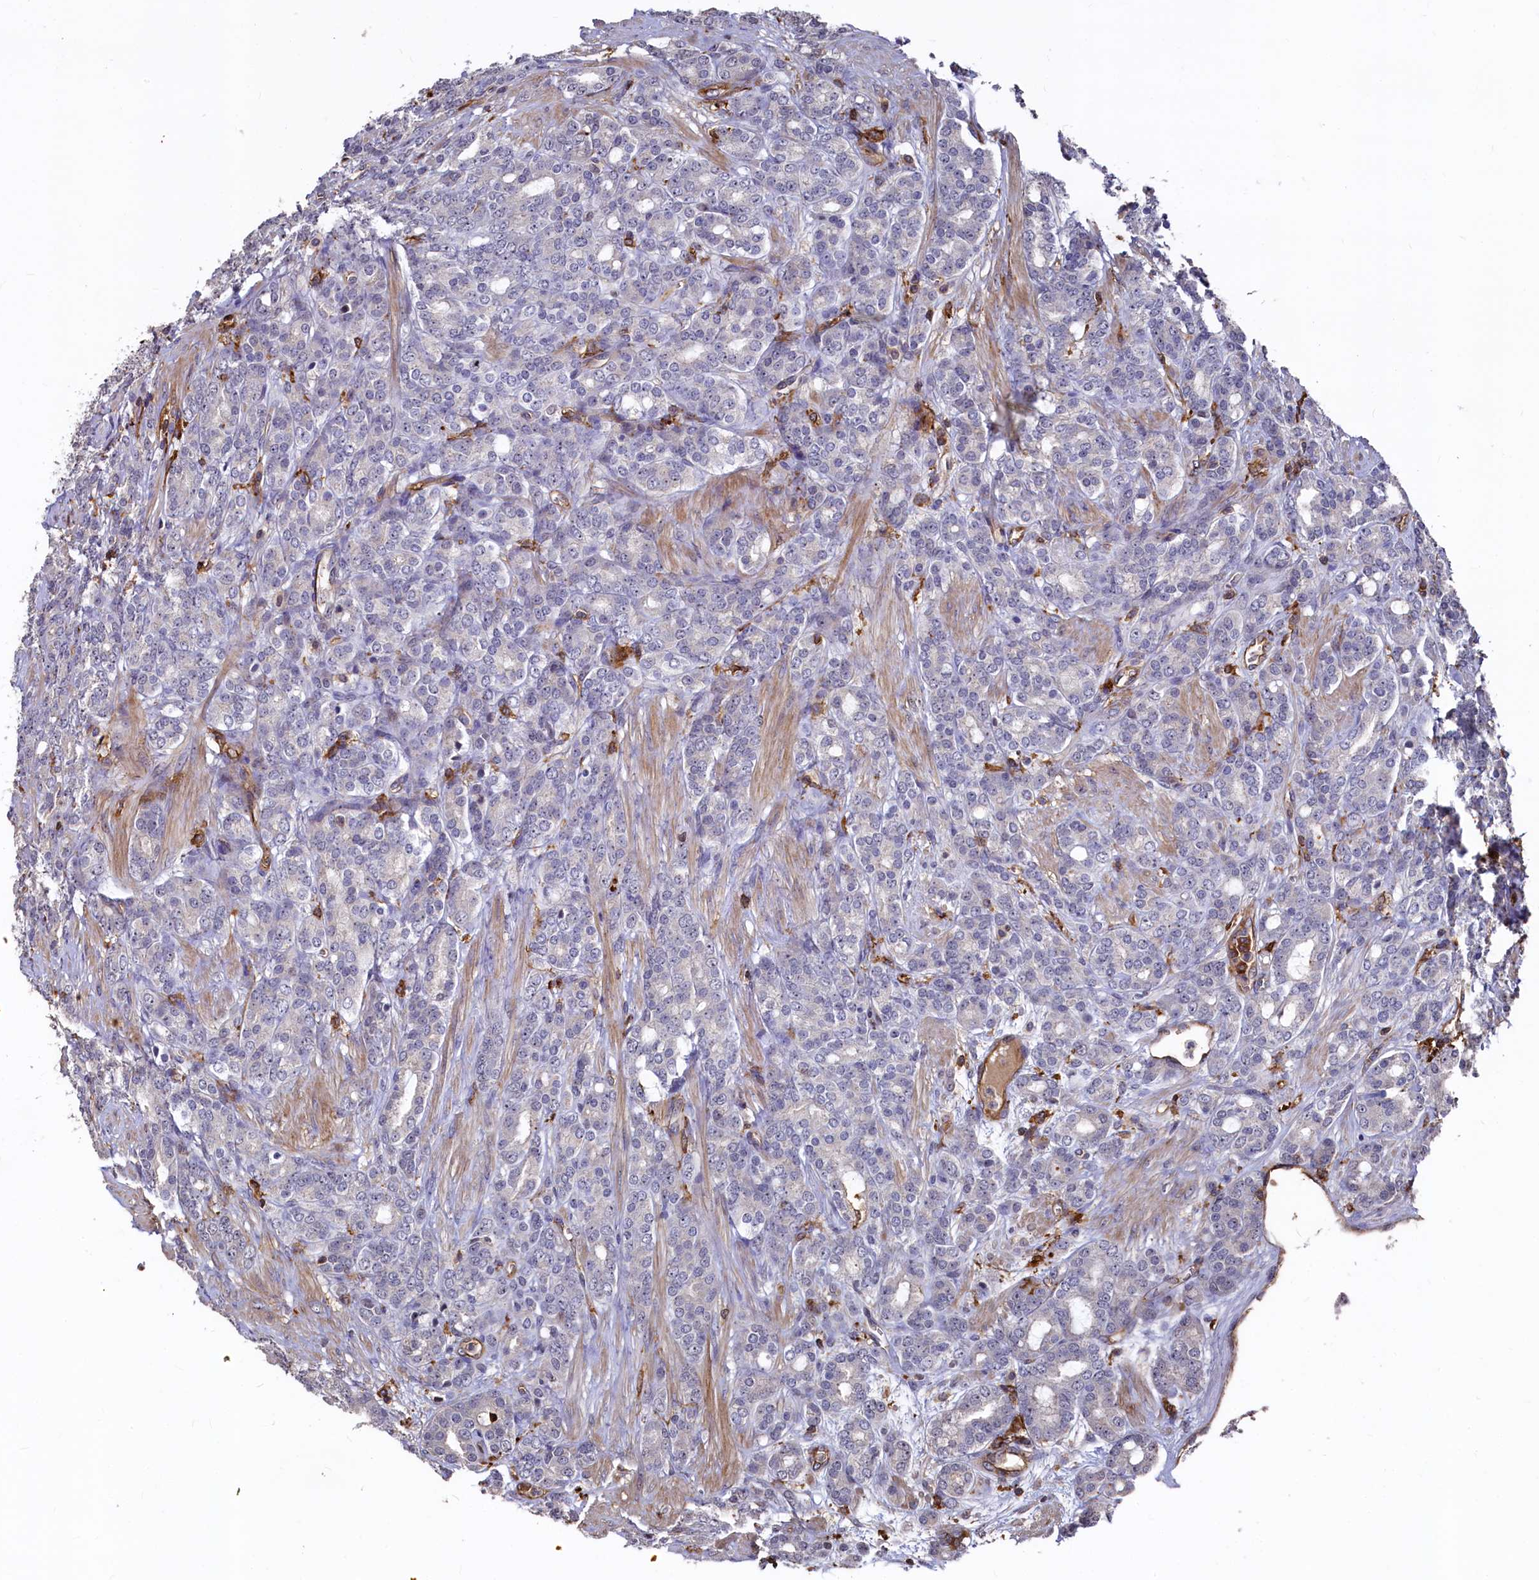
{"staining": {"intensity": "negative", "quantity": "none", "location": "none"}, "tissue": "prostate cancer", "cell_type": "Tumor cells", "image_type": "cancer", "snomed": [{"axis": "morphology", "description": "Adenocarcinoma, High grade"}, {"axis": "topography", "description": "Prostate"}], "caption": "IHC photomicrograph of neoplastic tissue: human prostate adenocarcinoma (high-grade) stained with DAB displays no significant protein expression in tumor cells. (DAB (3,3'-diaminobenzidine) immunohistochemistry (IHC) visualized using brightfield microscopy, high magnification).", "gene": "PLEKHO2", "patient": {"sex": "male", "age": 62}}